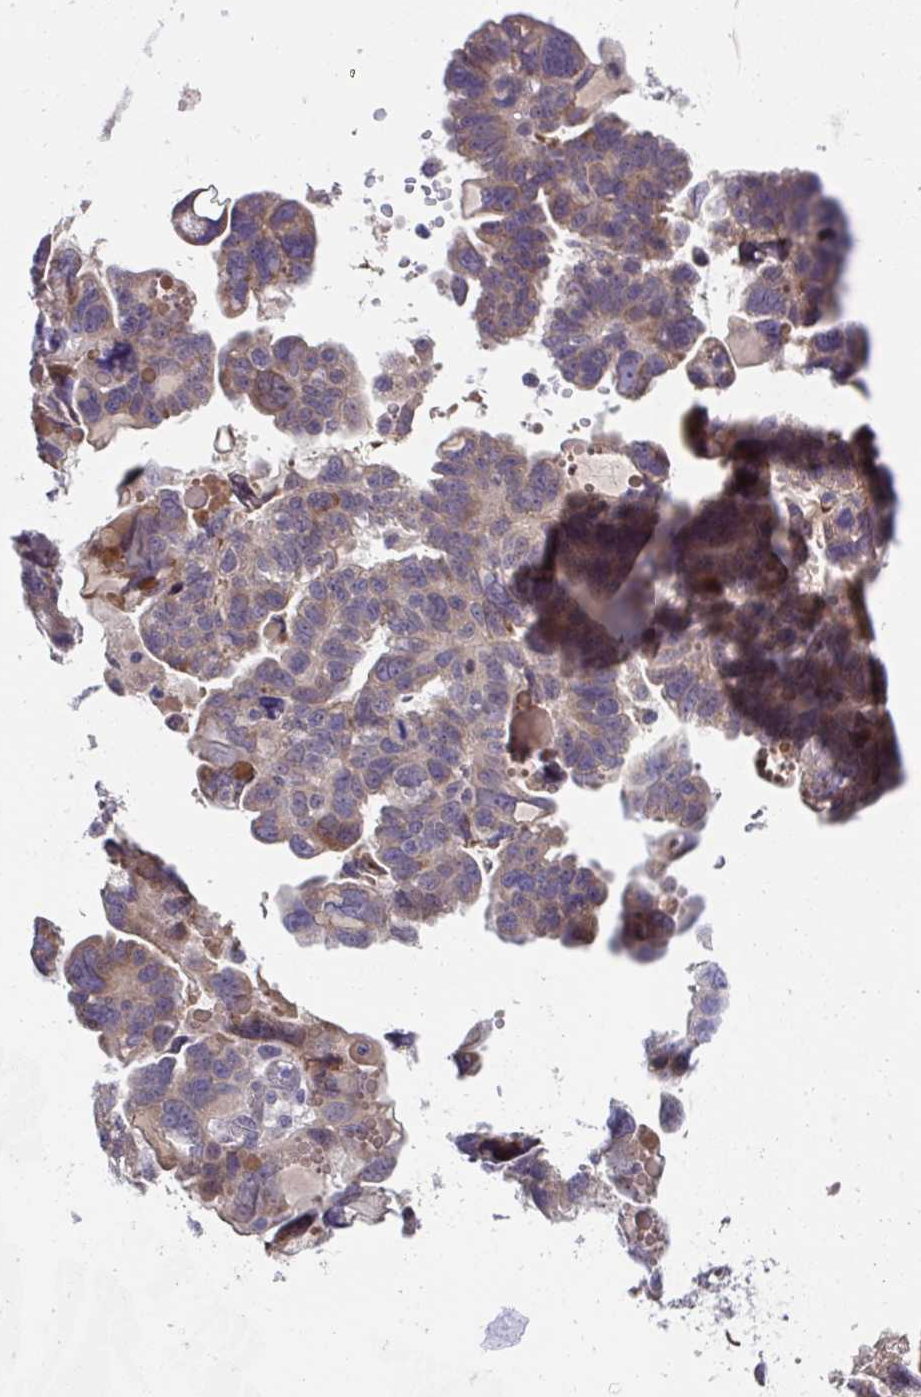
{"staining": {"intensity": "moderate", "quantity": ">75%", "location": "cytoplasmic/membranous"}, "tissue": "ovarian cancer", "cell_type": "Tumor cells", "image_type": "cancer", "snomed": [{"axis": "morphology", "description": "Cystadenocarcinoma, serous, NOS"}, {"axis": "topography", "description": "Ovary"}], "caption": "Ovarian cancer stained for a protein (brown) reveals moderate cytoplasmic/membranous positive positivity in approximately >75% of tumor cells.", "gene": "SUSD4", "patient": {"sex": "female", "age": 60}}